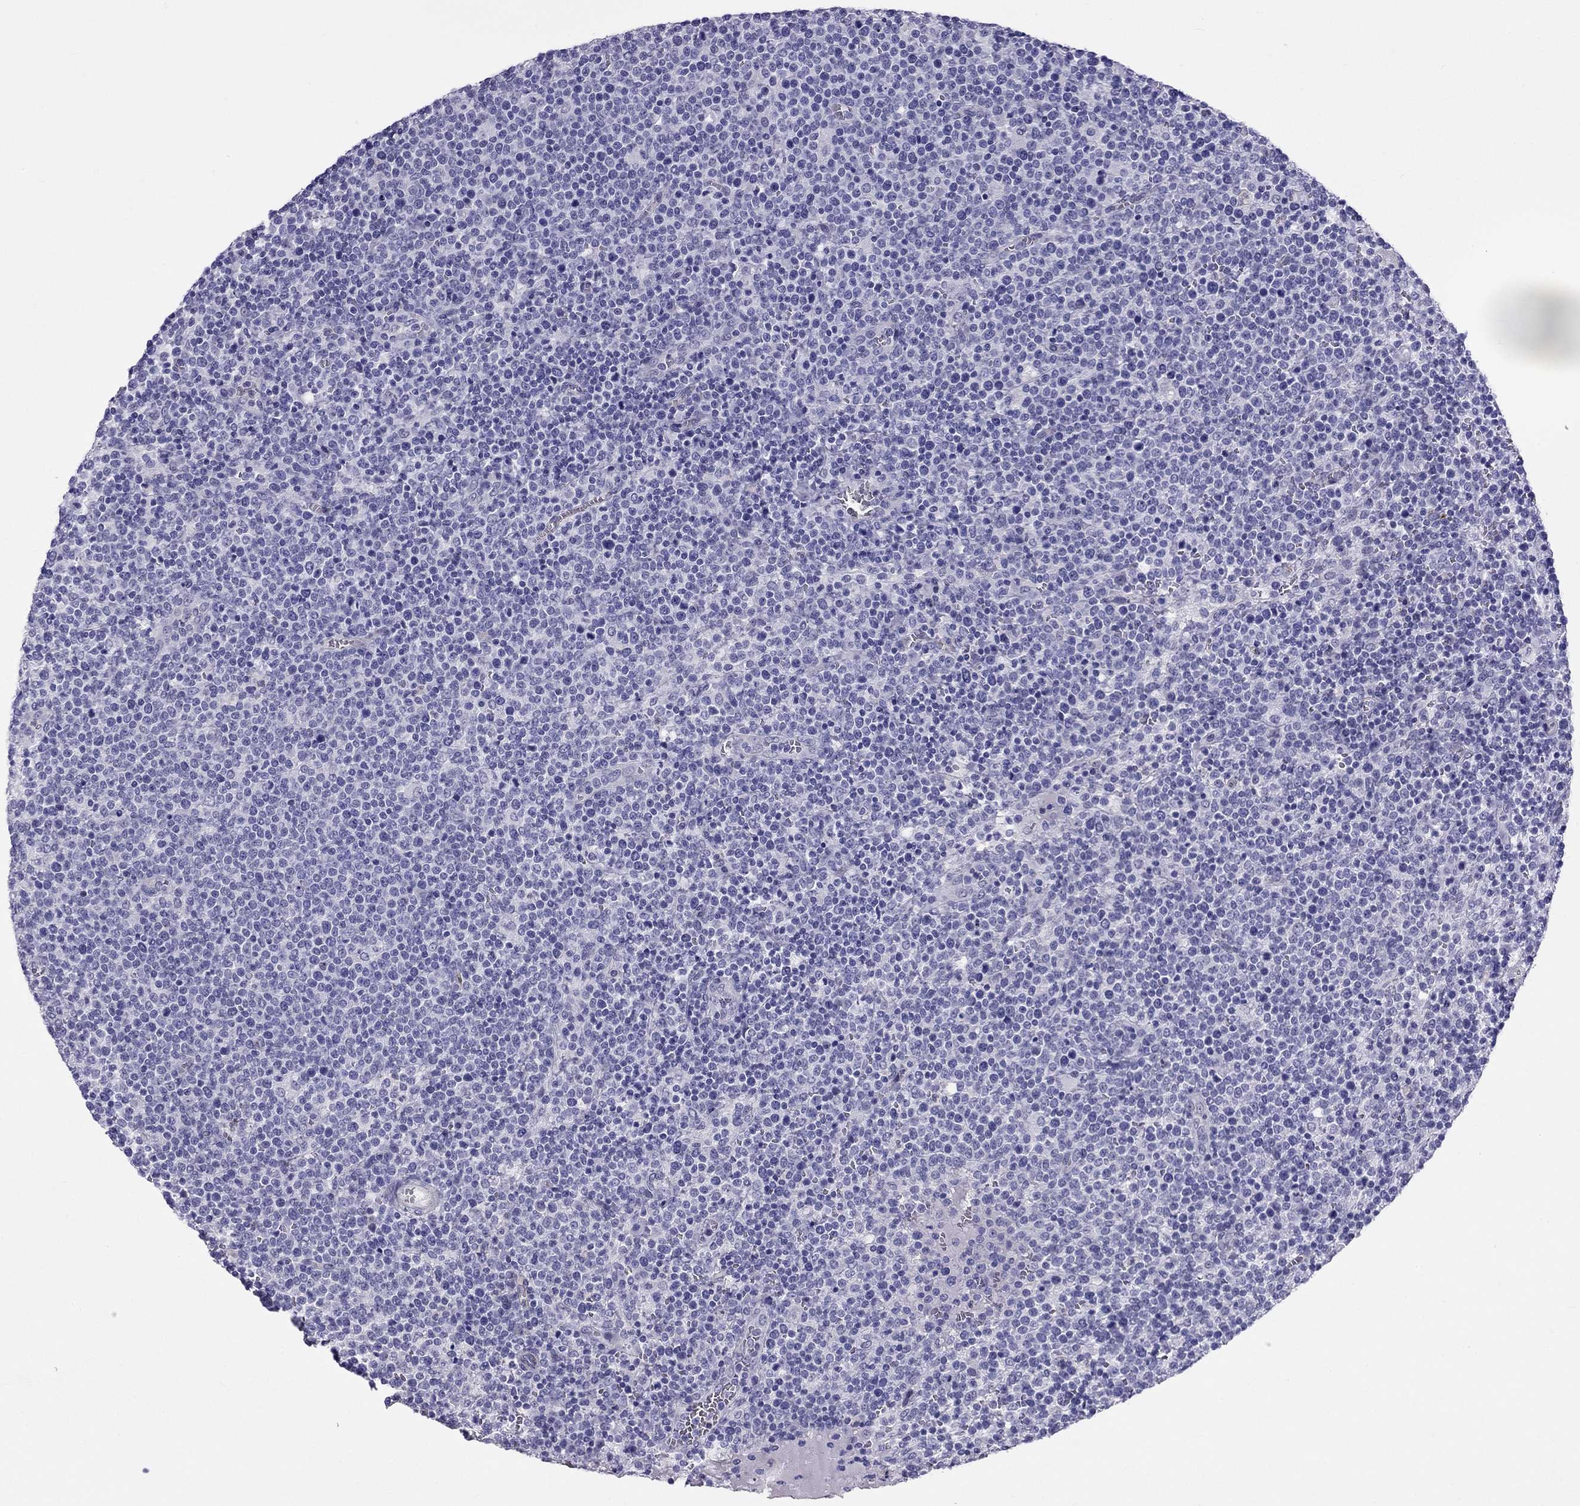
{"staining": {"intensity": "negative", "quantity": "none", "location": "none"}, "tissue": "lymphoma", "cell_type": "Tumor cells", "image_type": "cancer", "snomed": [{"axis": "morphology", "description": "Malignant lymphoma, non-Hodgkin's type, High grade"}, {"axis": "topography", "description": "Lymph node"}], "caption": "Immunohistochemistry of lymphoma shows no positivity in tumor cells.", "gene": "CROCC2", "patient": {"sex": "male", "age": 61}}